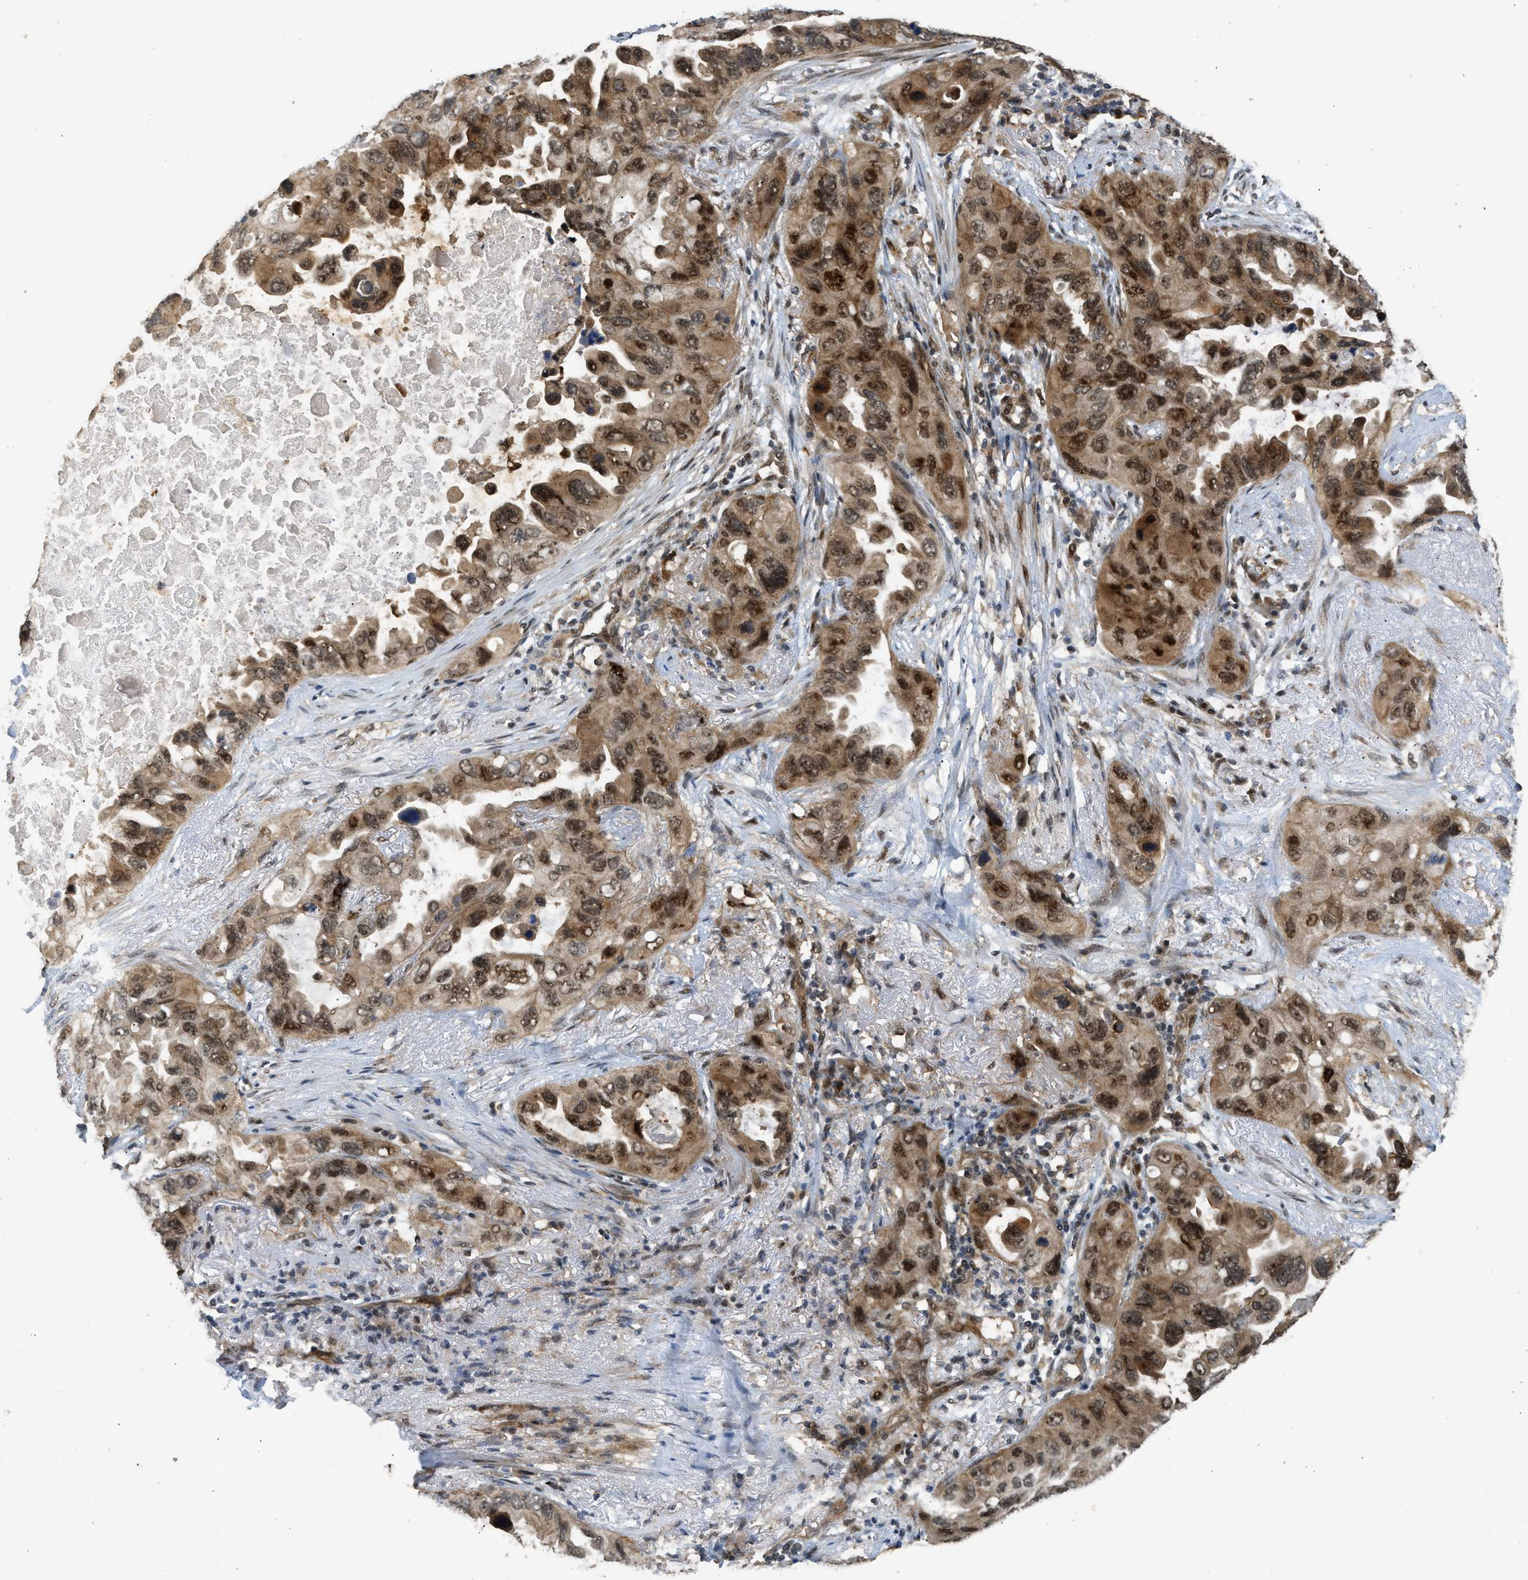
{"staining": {"intensity": "moderate", "quantity": ">75%", "location": "cytoplasmic/membranous,nuclear"}, "tissue": "lung cancer", "cell_type": "Tumor cells", "image_type": "cancer", "snomed": [{"axis": "morphology", "description": "Squamous cell carcinoma, NOS"}, {"axis": "topography", "description": "Lung"}], "caption": "DAB (3,3'-diaminobenzidine) immunohistochemical staining of lung cancer reveals moderate cytoplasmic/membranous and nuclear protein staining in approximately >75% of tumor cells.", "gene": "GET1", "patient": {"sex": "female", "age": 73}}